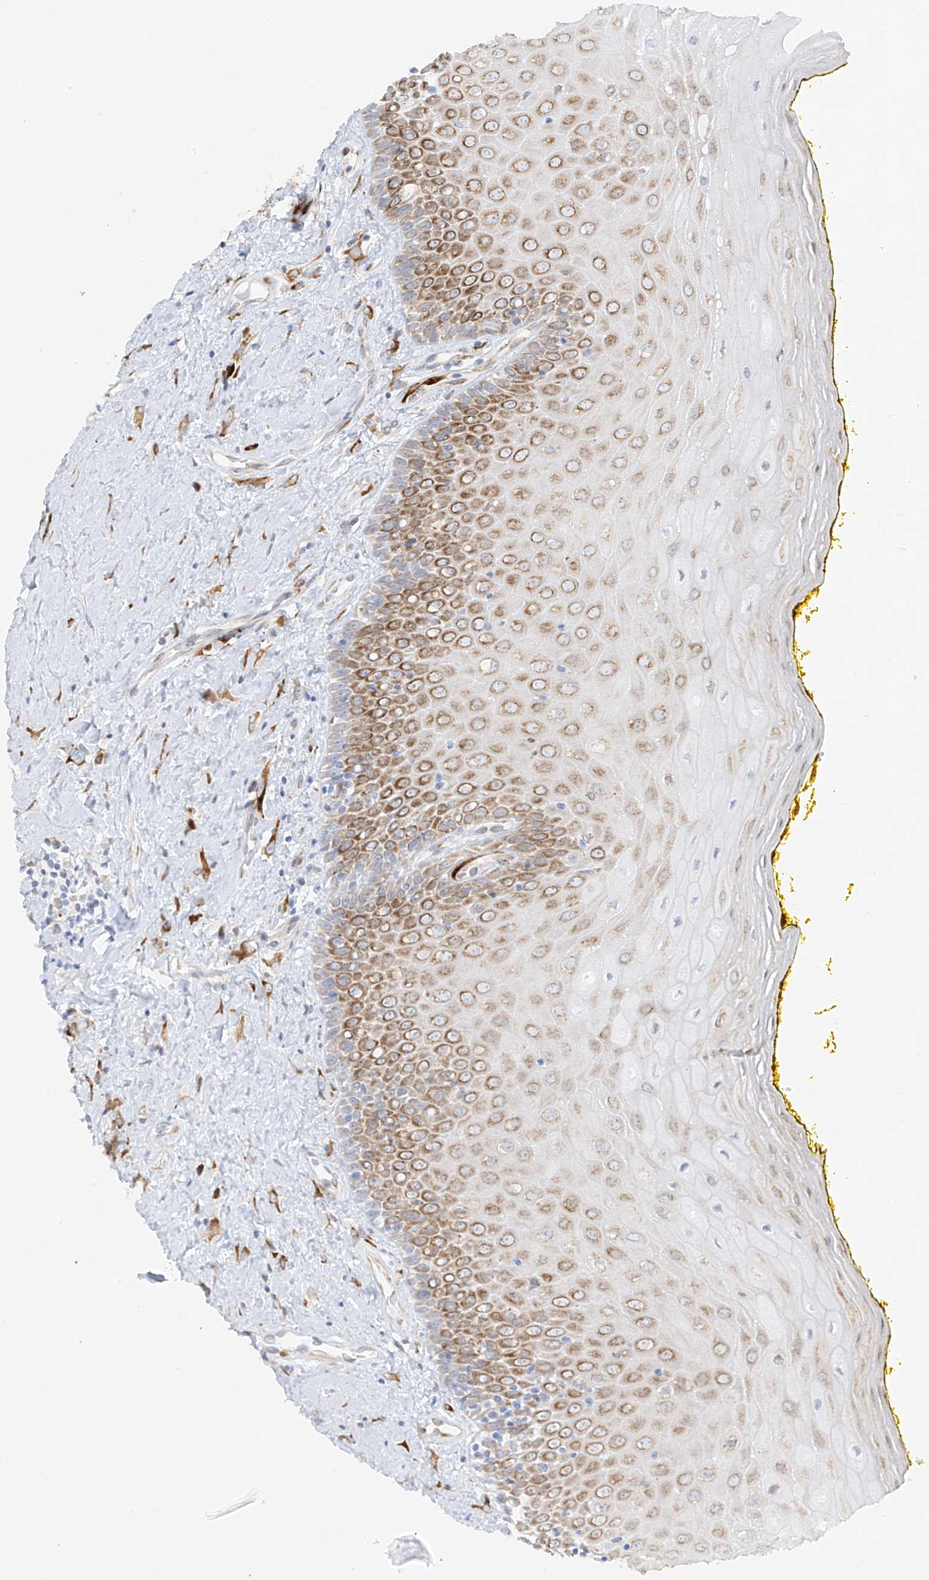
{"staining": {"intensity": "strong", "quantity": ">75%", "location": "cytoplasmic/membranous"}, "tissue": "oral mucosa", "cell_type": "Squamous epithelial cells", "image_type": "normal", "snomed": [{"axis": "morphology", "description": "Normal tissue, NOS"}, {"axis": "morphology", "description": "Squamous cell carcinoma, NOS"}, {"axis": "topography", "description": "Oral tissue"}, {"axis": "topography", "description": "Head-Neck"}], "caption": "A brown stain labels strong cytoplasmic/membranous staining of a protein in squamous epithelial cells of benign oral mucosa. (DAB IHC, brown staining for protein, blue staining for nuclei).", "gene": "LRRC59", "patient": {"sex": "female", "age": 70}}